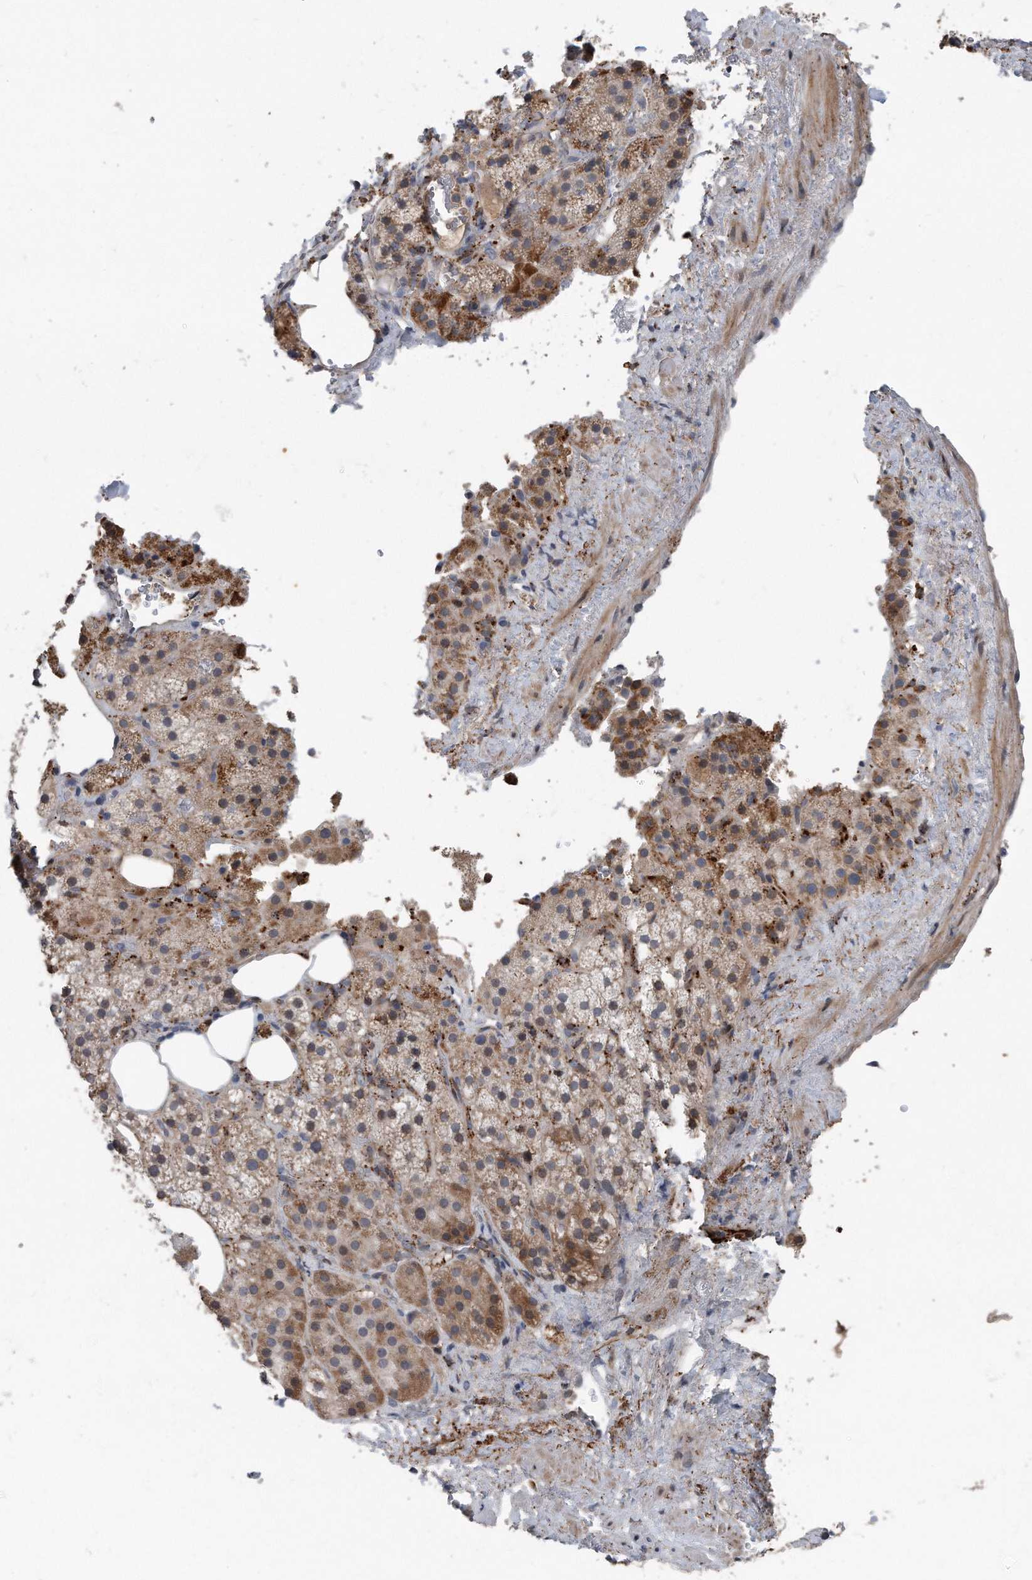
{"staining": {"intensity": "moderate", "quantity": "25%-75%", "location": "cytoplasmic/membranous"}, "tissue": "adrenal gland", "cell_type": "Glandular cells", "image_type": "normal", "snomed": [{"axis": "morphology", "description": "Normal tissue, NOS"}, {"axis": "topography", "description": "Adrenal gland"}], "caption": "Unremarkable adrenal gland displays moderate cytoplasmic/membranous expression in about 25%-75% of glandular cells.", "gene": "DST", "patient": {"sex": "female", "age": 59}}